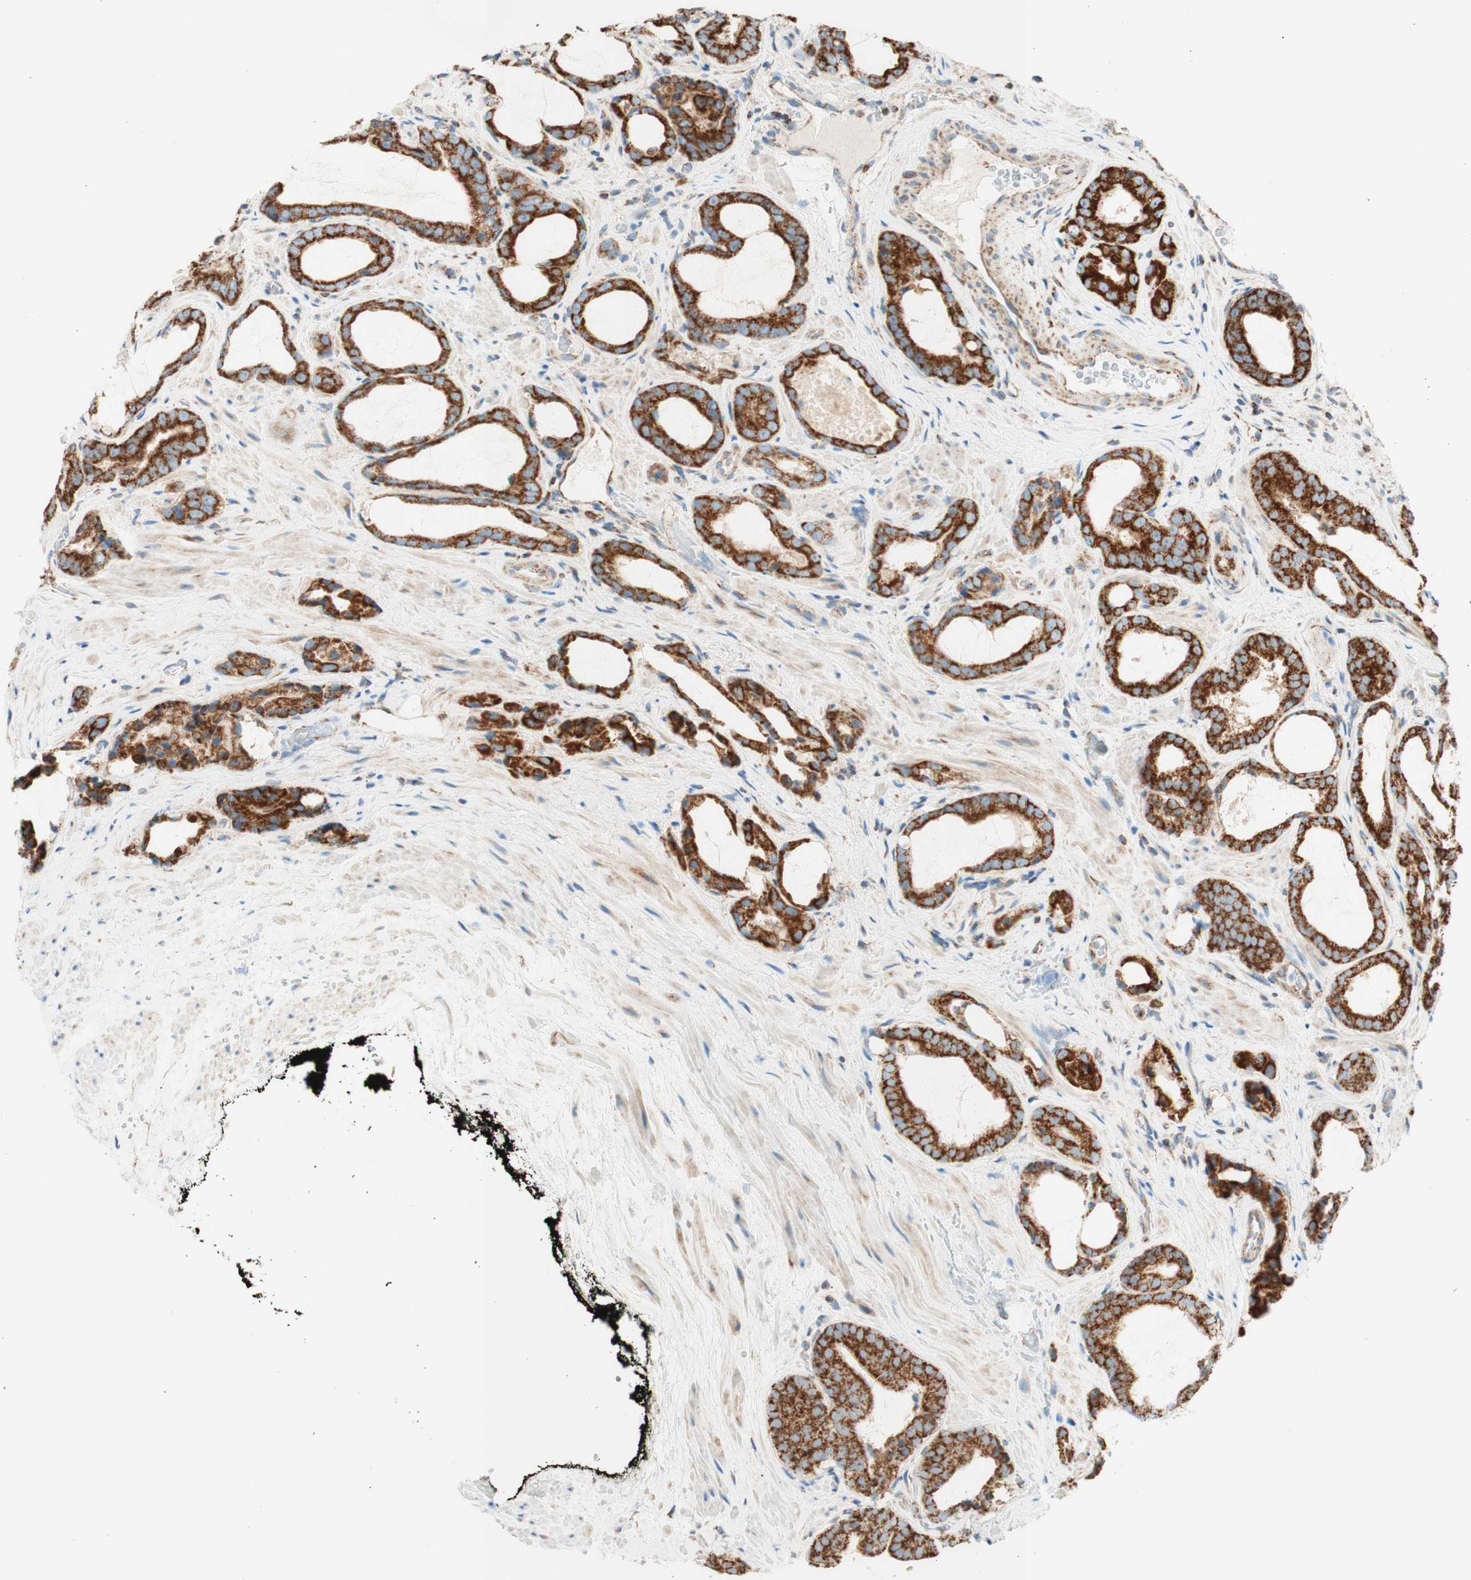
{"staining": {"intensity": "strong", "quantity": ">75%", "location": "cytoplasmic/membranous"}, "tissue": "prostate cancer", "cell_type": "Tumor cells", "image_type": "cancer", "snomed": [{"axis": "morphology", "description": "Adenocarcinoma, Low grade"}, {"axis": "topography", "description": "Prostate"}], "caption": "A high-resolution micrograph shows immunohistochemistry staining of prostate cancer, which demonstrates strong cytoplasmic/membranous expression in approximately >75% of tumor cells.", "gene": "TOMM20", "patient": {"sex": "male", "age": 60}}